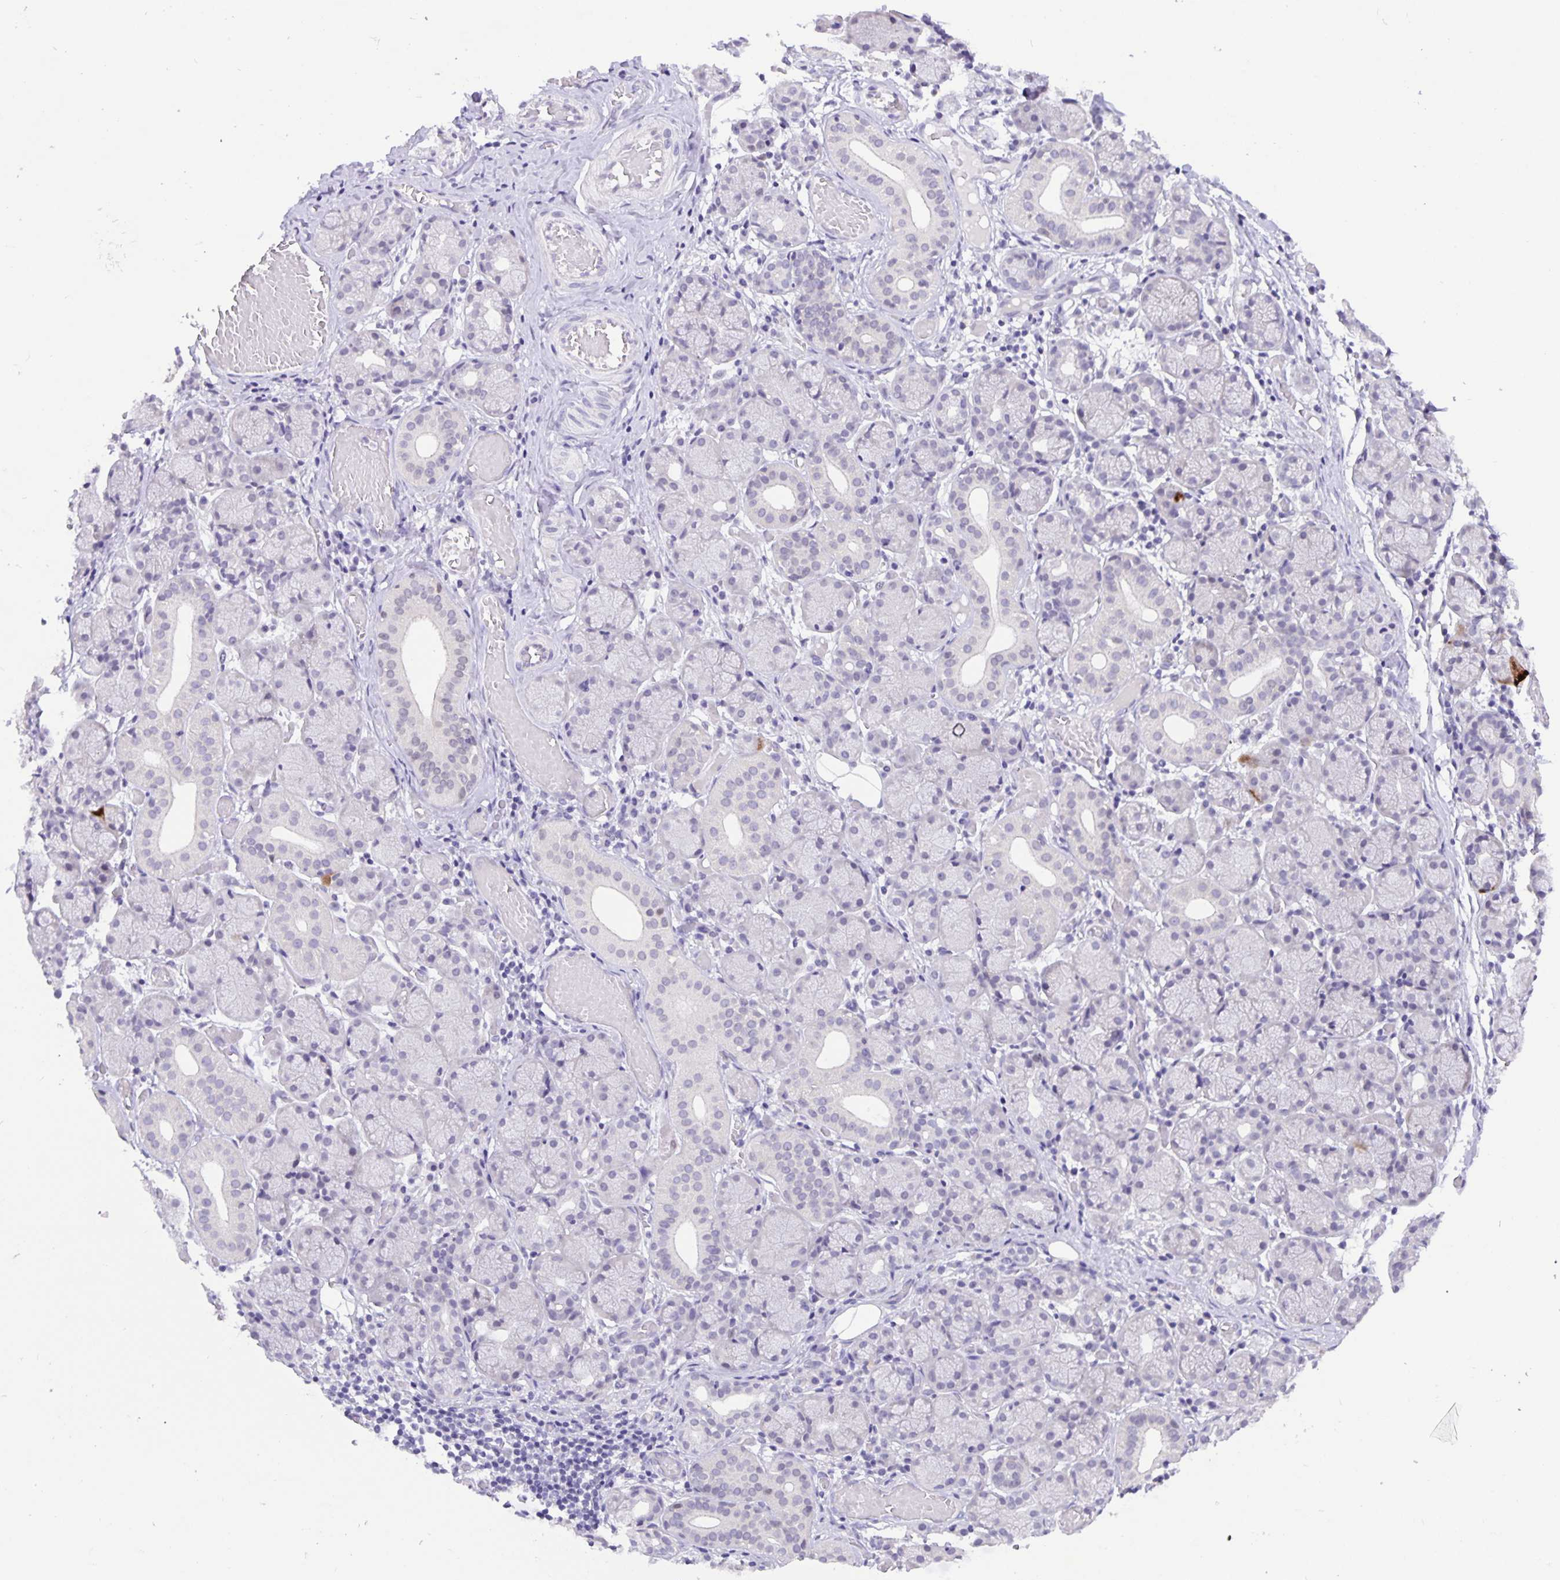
{"staining": {"intensity": "moderate", "quantity": "<25%", "location": "cytoplasmic/membranous"}, "tissue": "salivary gland", "cell_type": "Glandular cells", "image_type": "normal", "snomed": [{"axis": "morphology", "description": "Normal tissue, NOS"}, {"axis": "topography", "description": "Salivary gland"}], "caption": "Salivary gland stained for a protein (brown) shows moderate cytoplasmic/membranous positive expression in about <25% of glandular cells.", "gene": "FOSL2", "patient": {"sex": "female", "age": 24}}